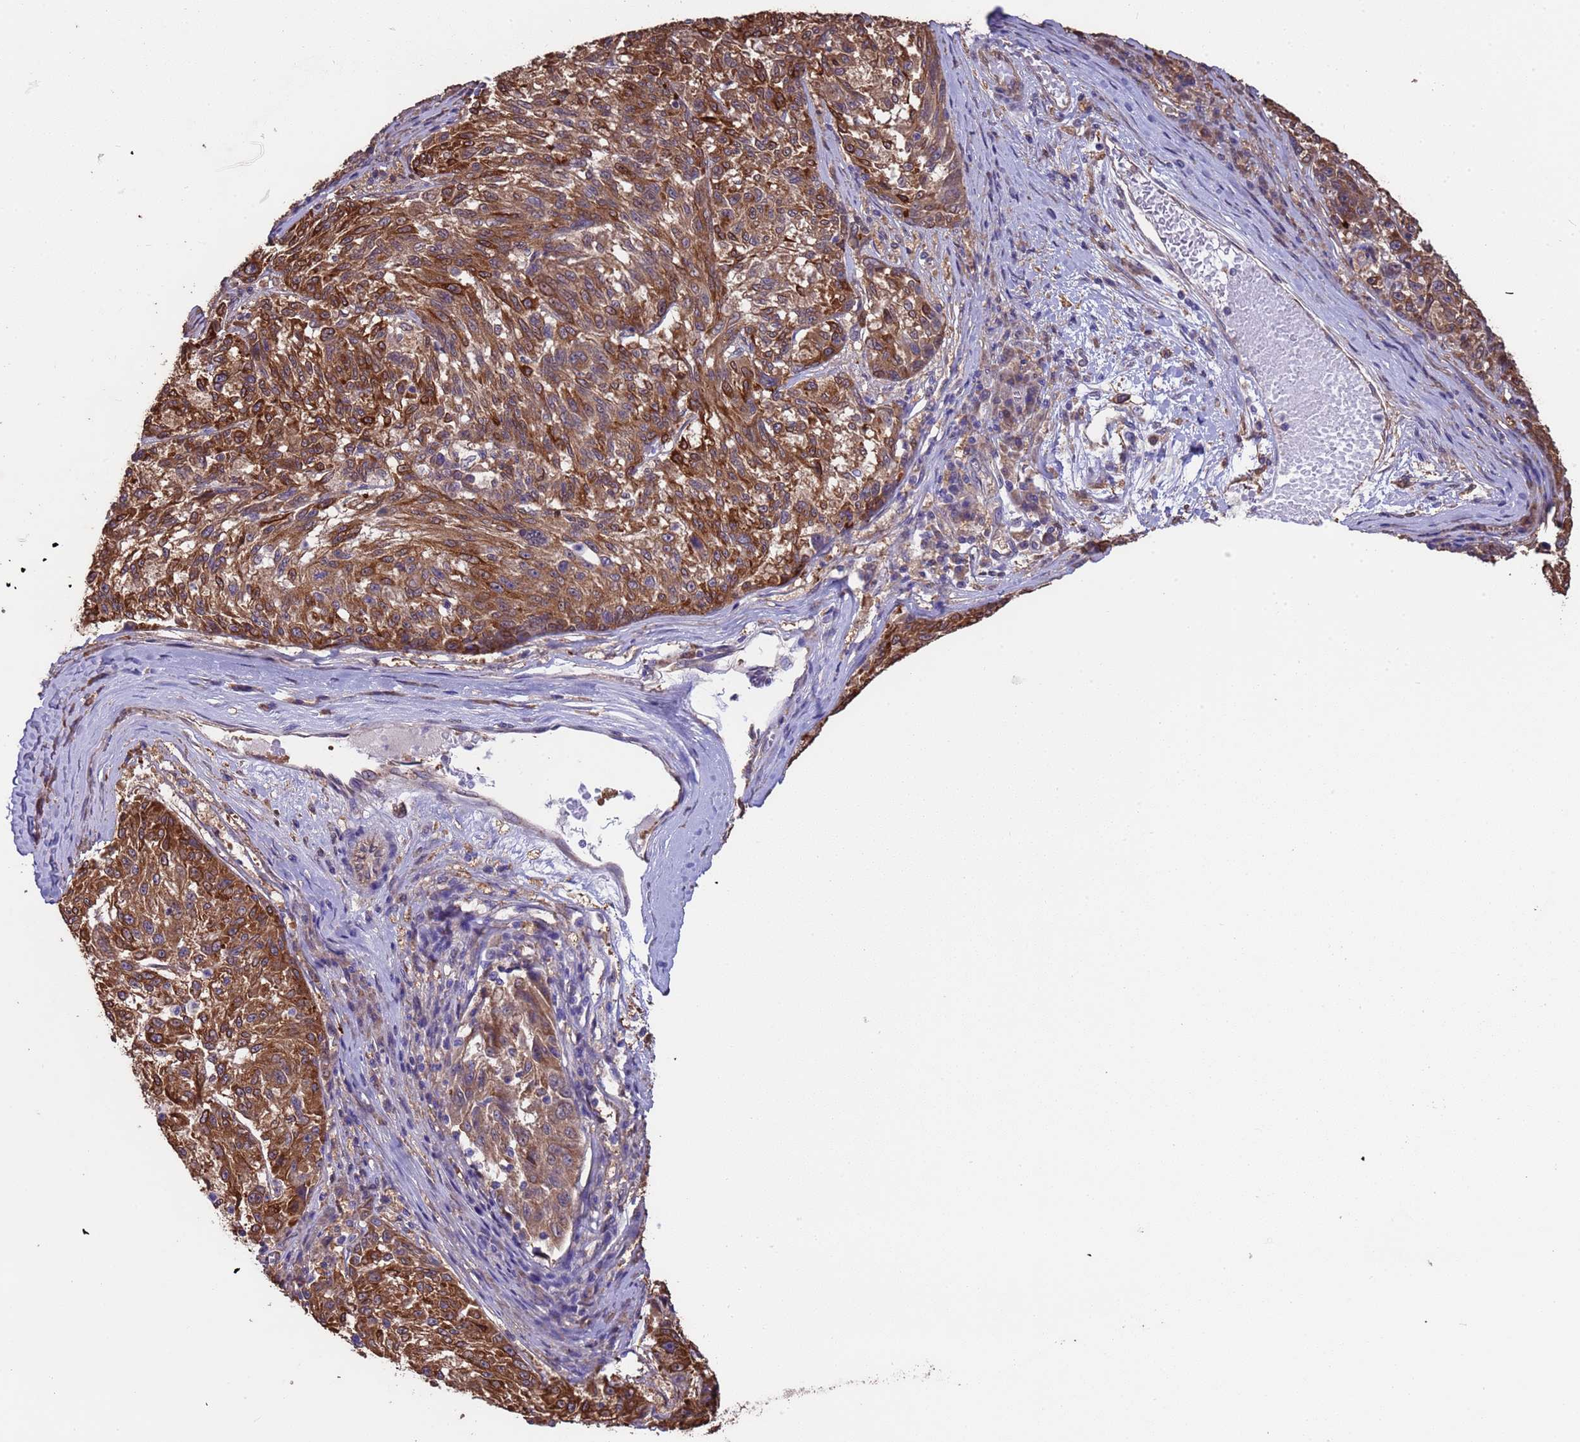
{"staining": {"intensity": "strong", "quantity": "25%-75%", "location": "cytoplasmic/membranous"}, "tissue": "melanoma", "cell_type": "Tumor cells", "image_type": "cancer", "snomed": [{"axis": "morphology", "description": "Malignant melanoma, NOS"}, {"axis": "topography", "description": "Skin"}], "caption": "Immunohistochemistry staining of melanoma, which reveals high levels of strong cytoplasmic/membranous expression in approximately 25%-75% of tumor cells indicating strong cytoplasmic/membranous protein staining. The staining was performed using DAB (3,3'-diaminobenzidine) (brown) for protein detection and nuclei were counterstained in hematoxylin (blue).", "gene": "NPHP1", "patient": {"sex": "male", "age": 53}}